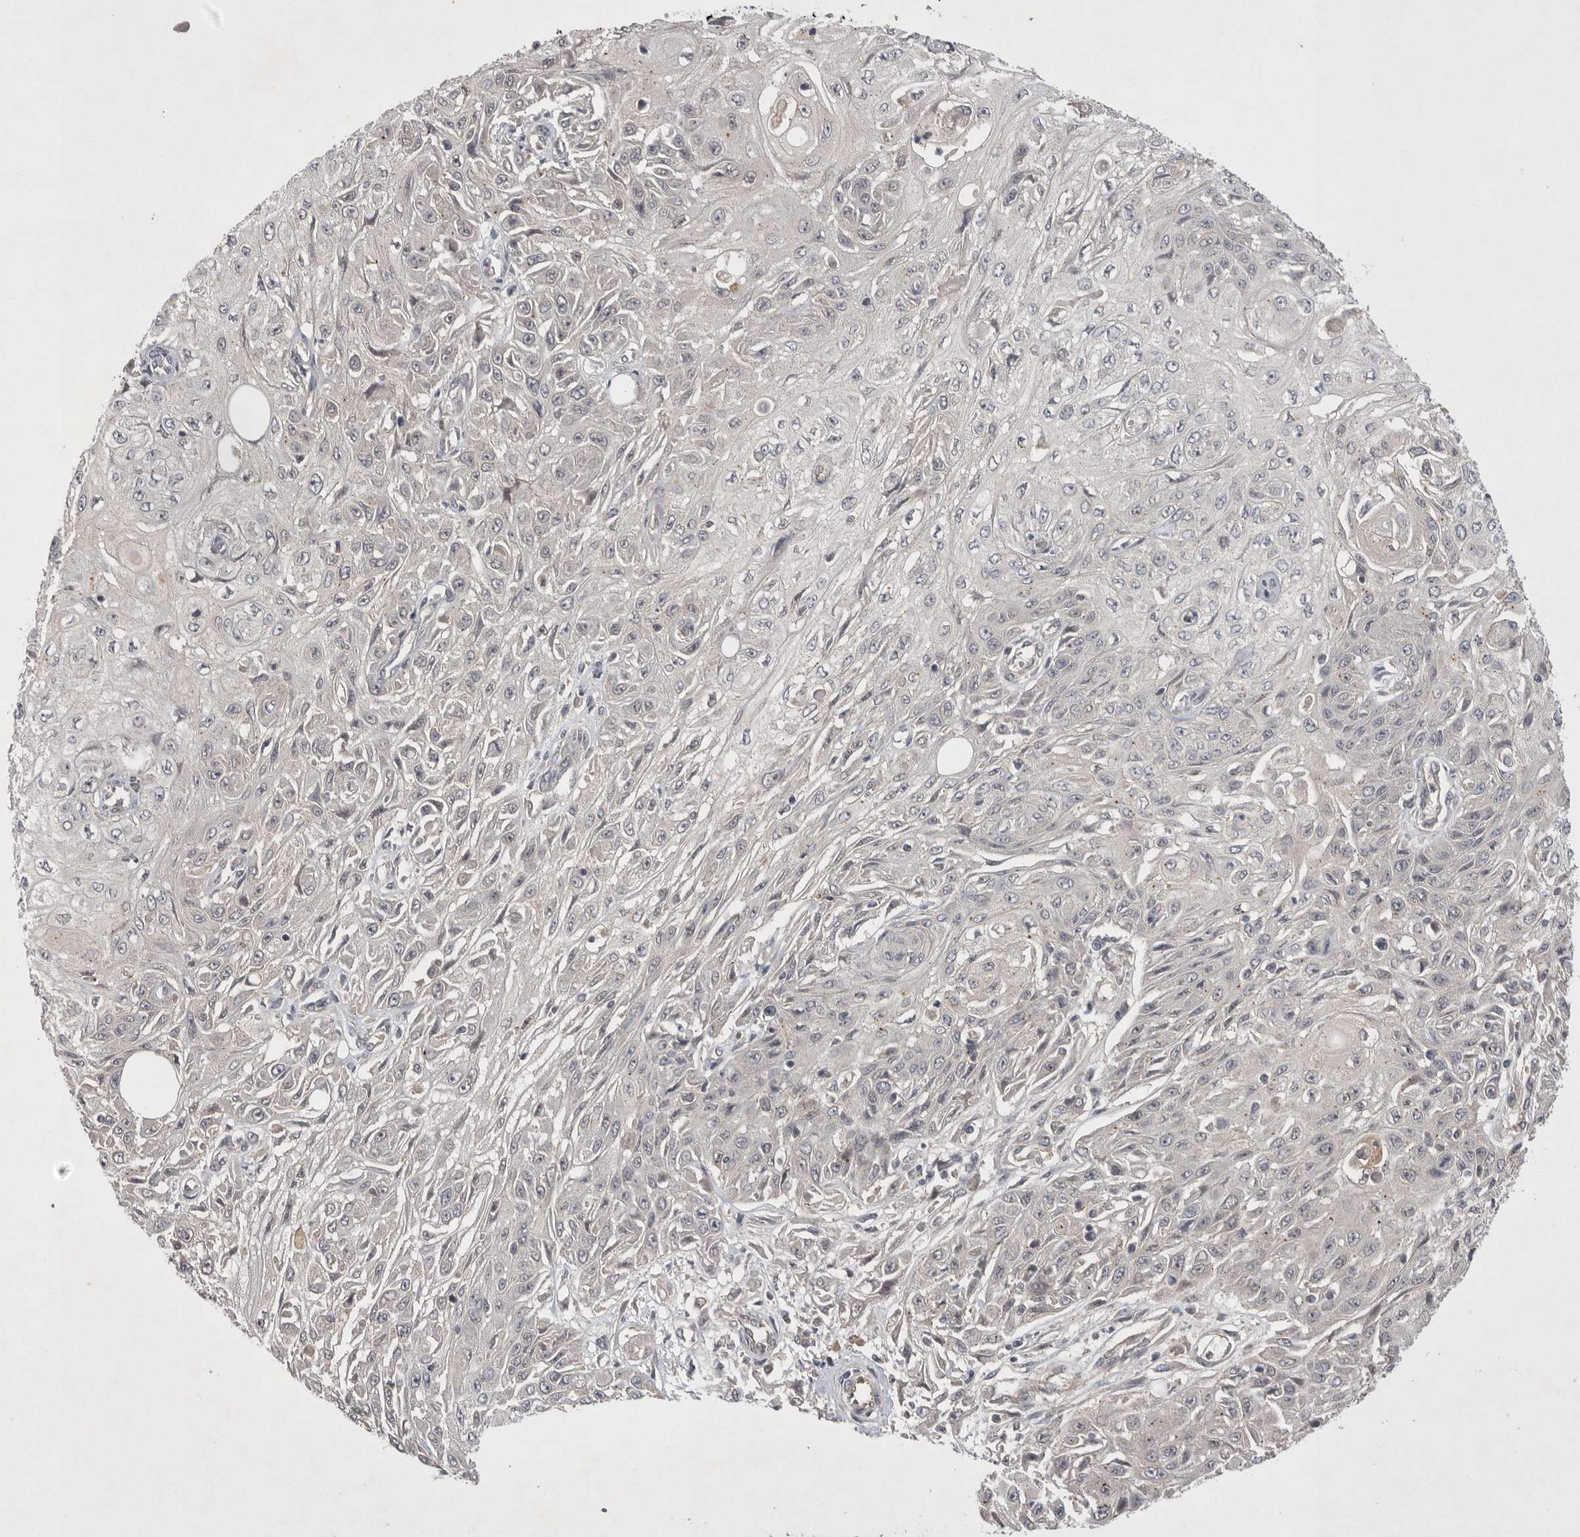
{"staining": {"intensity": "negative", "quantity": "none", "location": "none"}, "tissue": "skin cancer", "cell_type": "Tumor cells", "image_type": "cancer", "snomed": [{"axis": "morphology", "description": "Squamous cell carcinoma, NOS"}, {"axis": "morphology", "description": "Squamous cell carcinoma, metastatic, NOS"}, {"axis": "topography", "description": "Skin"}, {"axis": "topography", "description": "Lymph node"}], "caption": "DAB immunohistochemical staining of human skin squamous cell carcinoma displays no significant expression in tumor cells.", "gene": "NRCAM", "patient": {"sex": "male", "age": 75}}